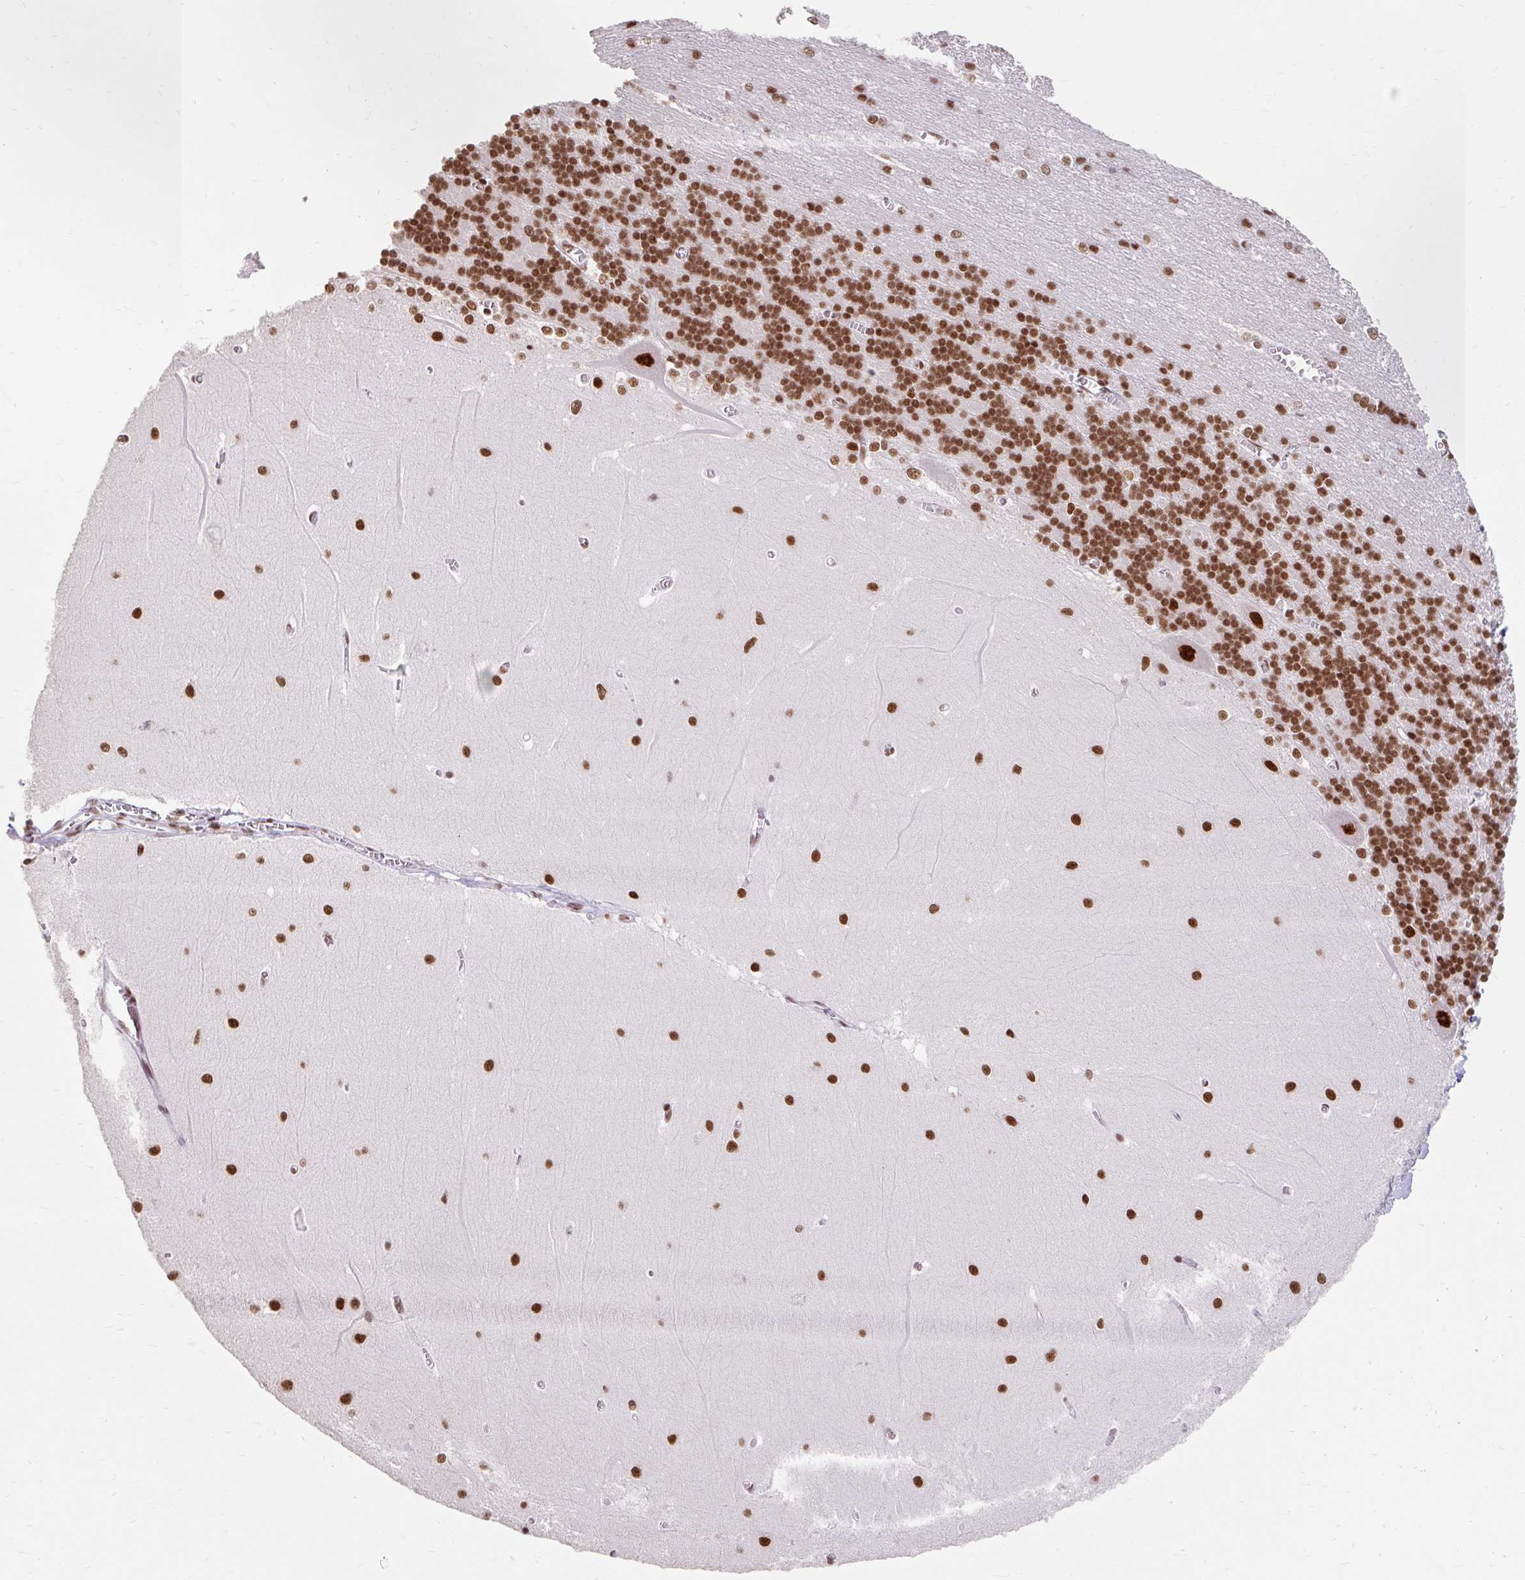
{"staining": {"intensity": "strong", "quantity": ">75%", "location": "nuclear"}, "tissue": "cerebellum", "cell_type": "Cells in granular layer", "image_type": "normal", "snomed": [{"axis": "morphology", "description": "Normal tissue, NOS"}, {"axis": "topography", "description": "Cerebellum"}], "caption": "Protein staining of normal cerebellum exhibits strong nuclear staining in approximately >75% of cells in granular layer. The staining was performed using DAB (3,3'-diaminobenzidine), with brown indicating positive protein expression. Nuclei are stained blue with hematoxylin.", "gene": "SRSF10", "patient": {"sex": "male", "age": 37}}